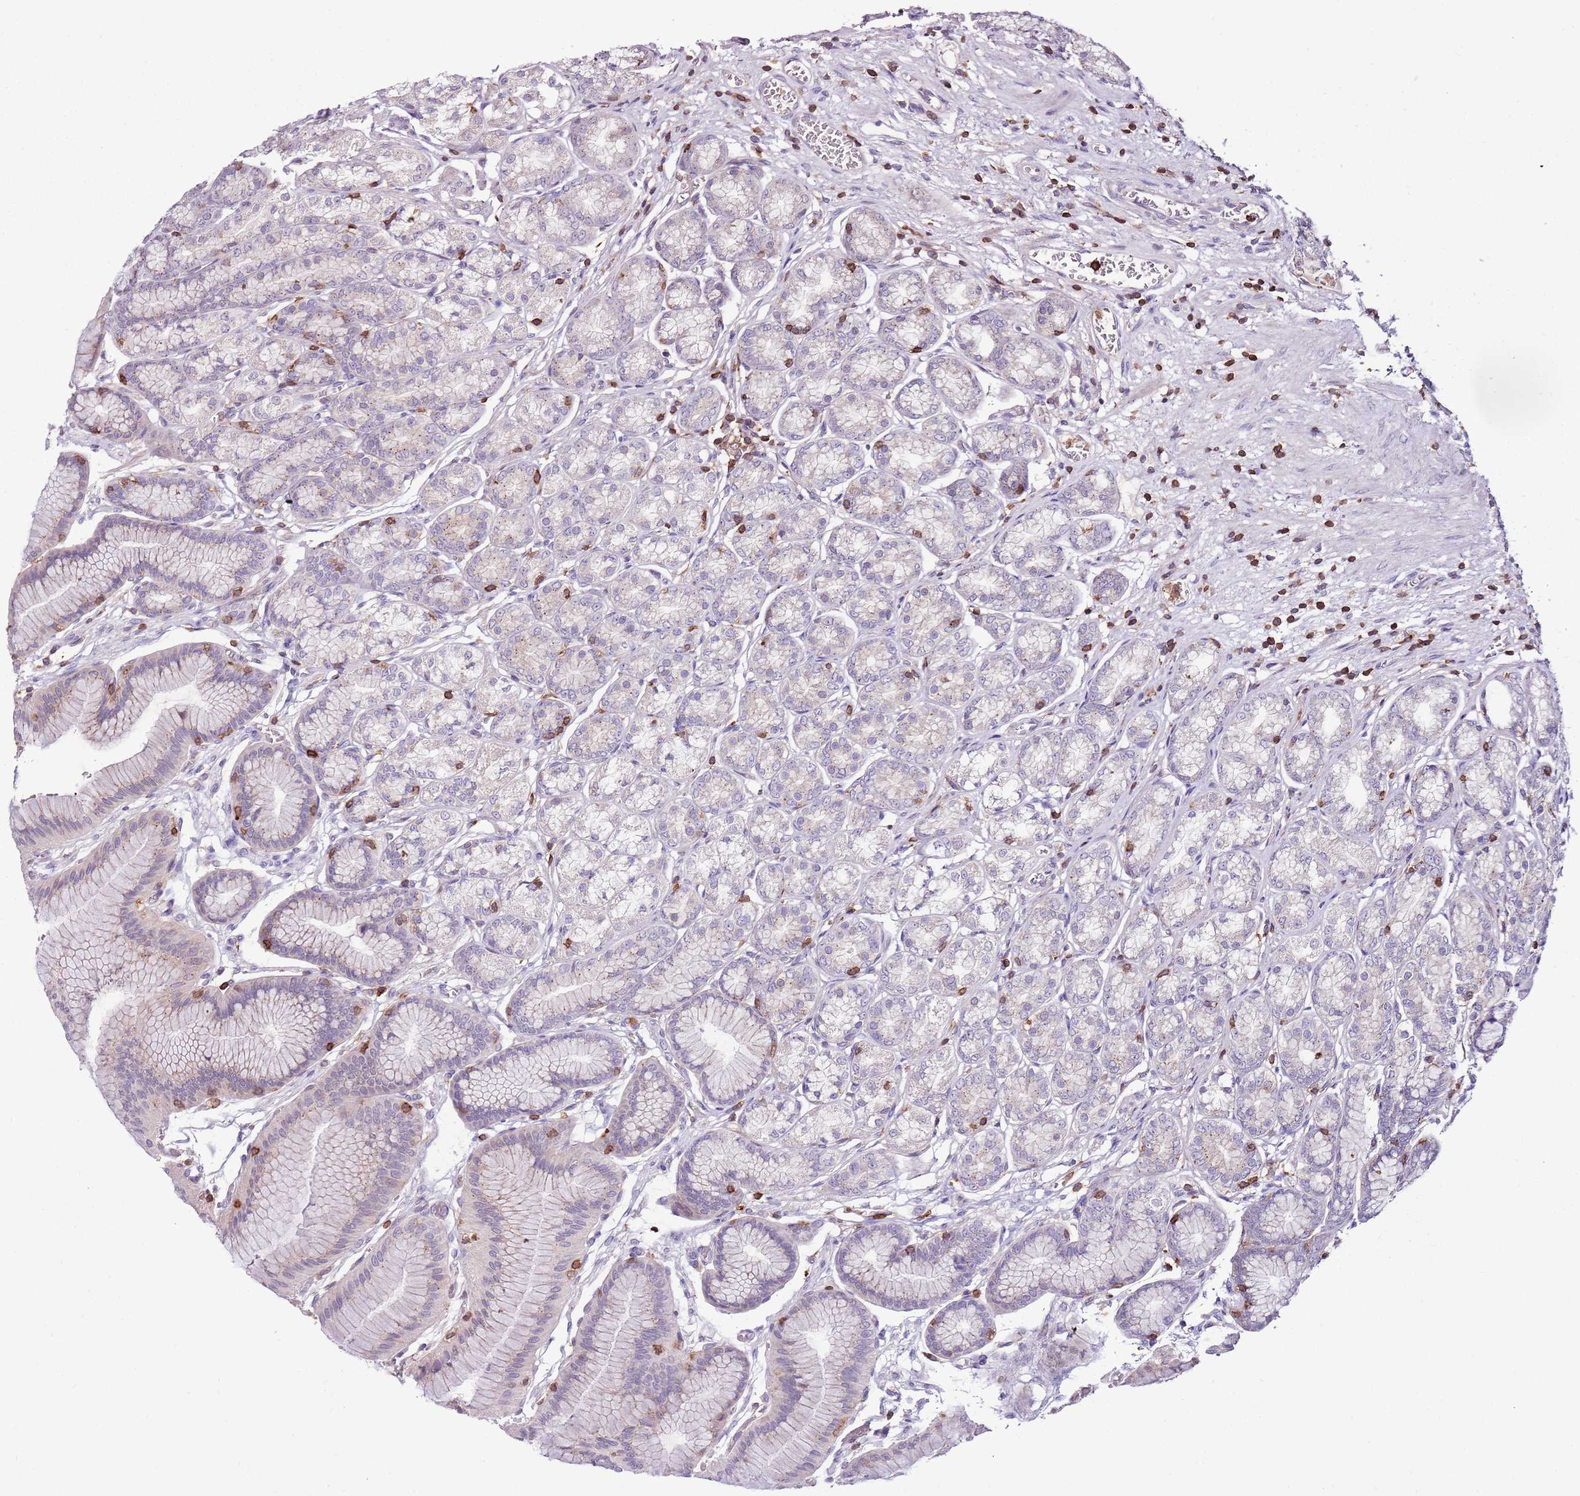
{"staining": {"intensity": "moderate", "quantity": "25%-75%", "location": "cytoplasmic/membranous"}, "tissue": "stomach", "cell_type": "Glandular cells", "image_type": "normal", "snomed": [{"axis": "morphology", "description": "Normal tissue, NOS"}, {"axis": "morphology", "description": "Adenocarcinoma, NOS"}, {"axis": "morphology", "description": "Adenocarcinoma, High grade"}, {"axis": "topography", "description": "Stomach, upper"}, {"axis": "topography", "description": "Stomach"}], "caption": "A medium amount of moderate cytoplasmic/membranous positivity is present in approximately 25%-75% of glandular cells in normal stomach.", "gene": "ZSWIM1", "patient": {"sex": "female", "age": 65}}